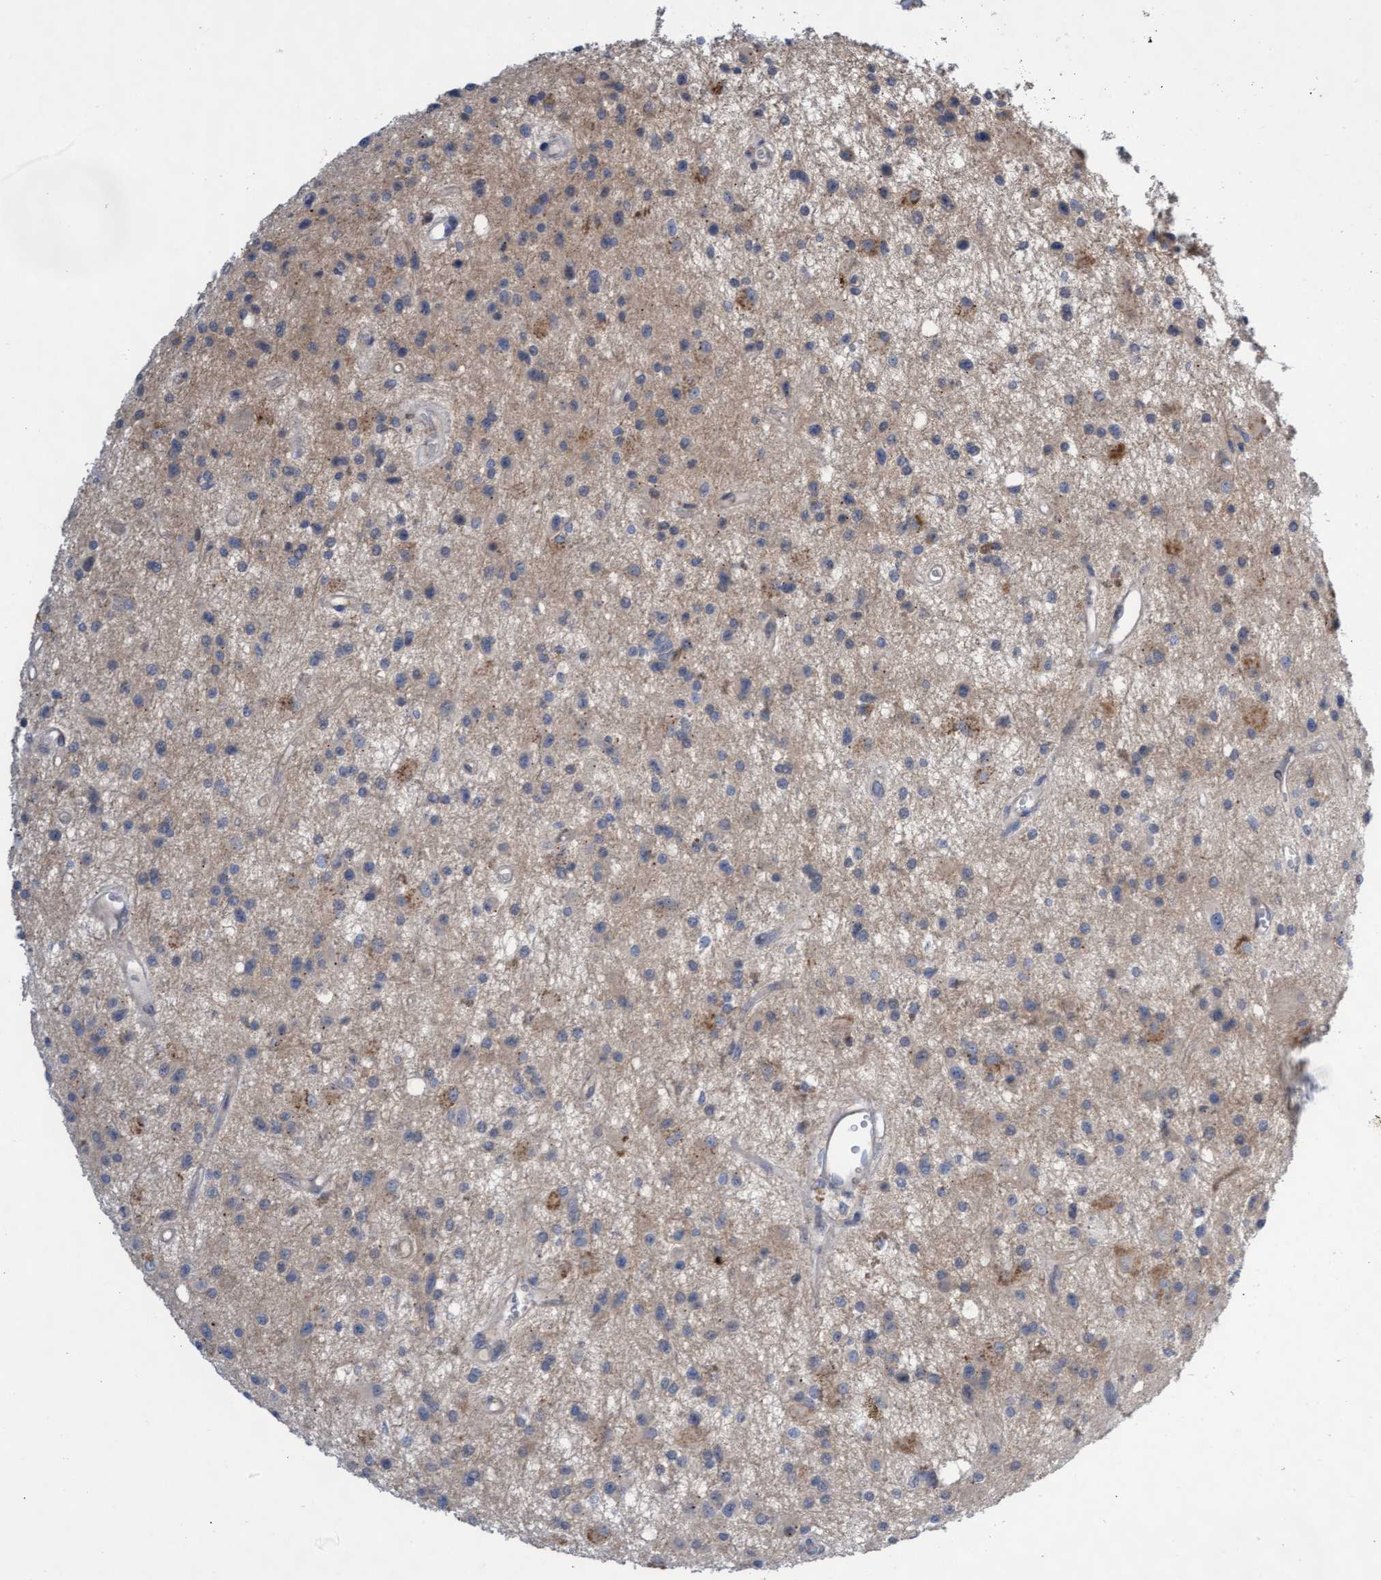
{"staining": {"intensity": "moderate", "quantity": "<25%", "location": "cytoplasmic/membranous"}, "tissue": "glioma", "cell_type": "Tumor cells", "image_type": "cancer", "snomed": [{"axis": "morphology", "description": "Glioma, malignant, Low grade"}, {"axis": "topography", "description": "Brain"}], "caption": "Immunohistochemical staining of human low-grade glioma (malignant) displays low levels of moderate cytoplasmic/membranous protein positivity in approximately <25% of tumor cells.", "gene": "ABCF2", "patient": {"sex": "male", "age": 58}}